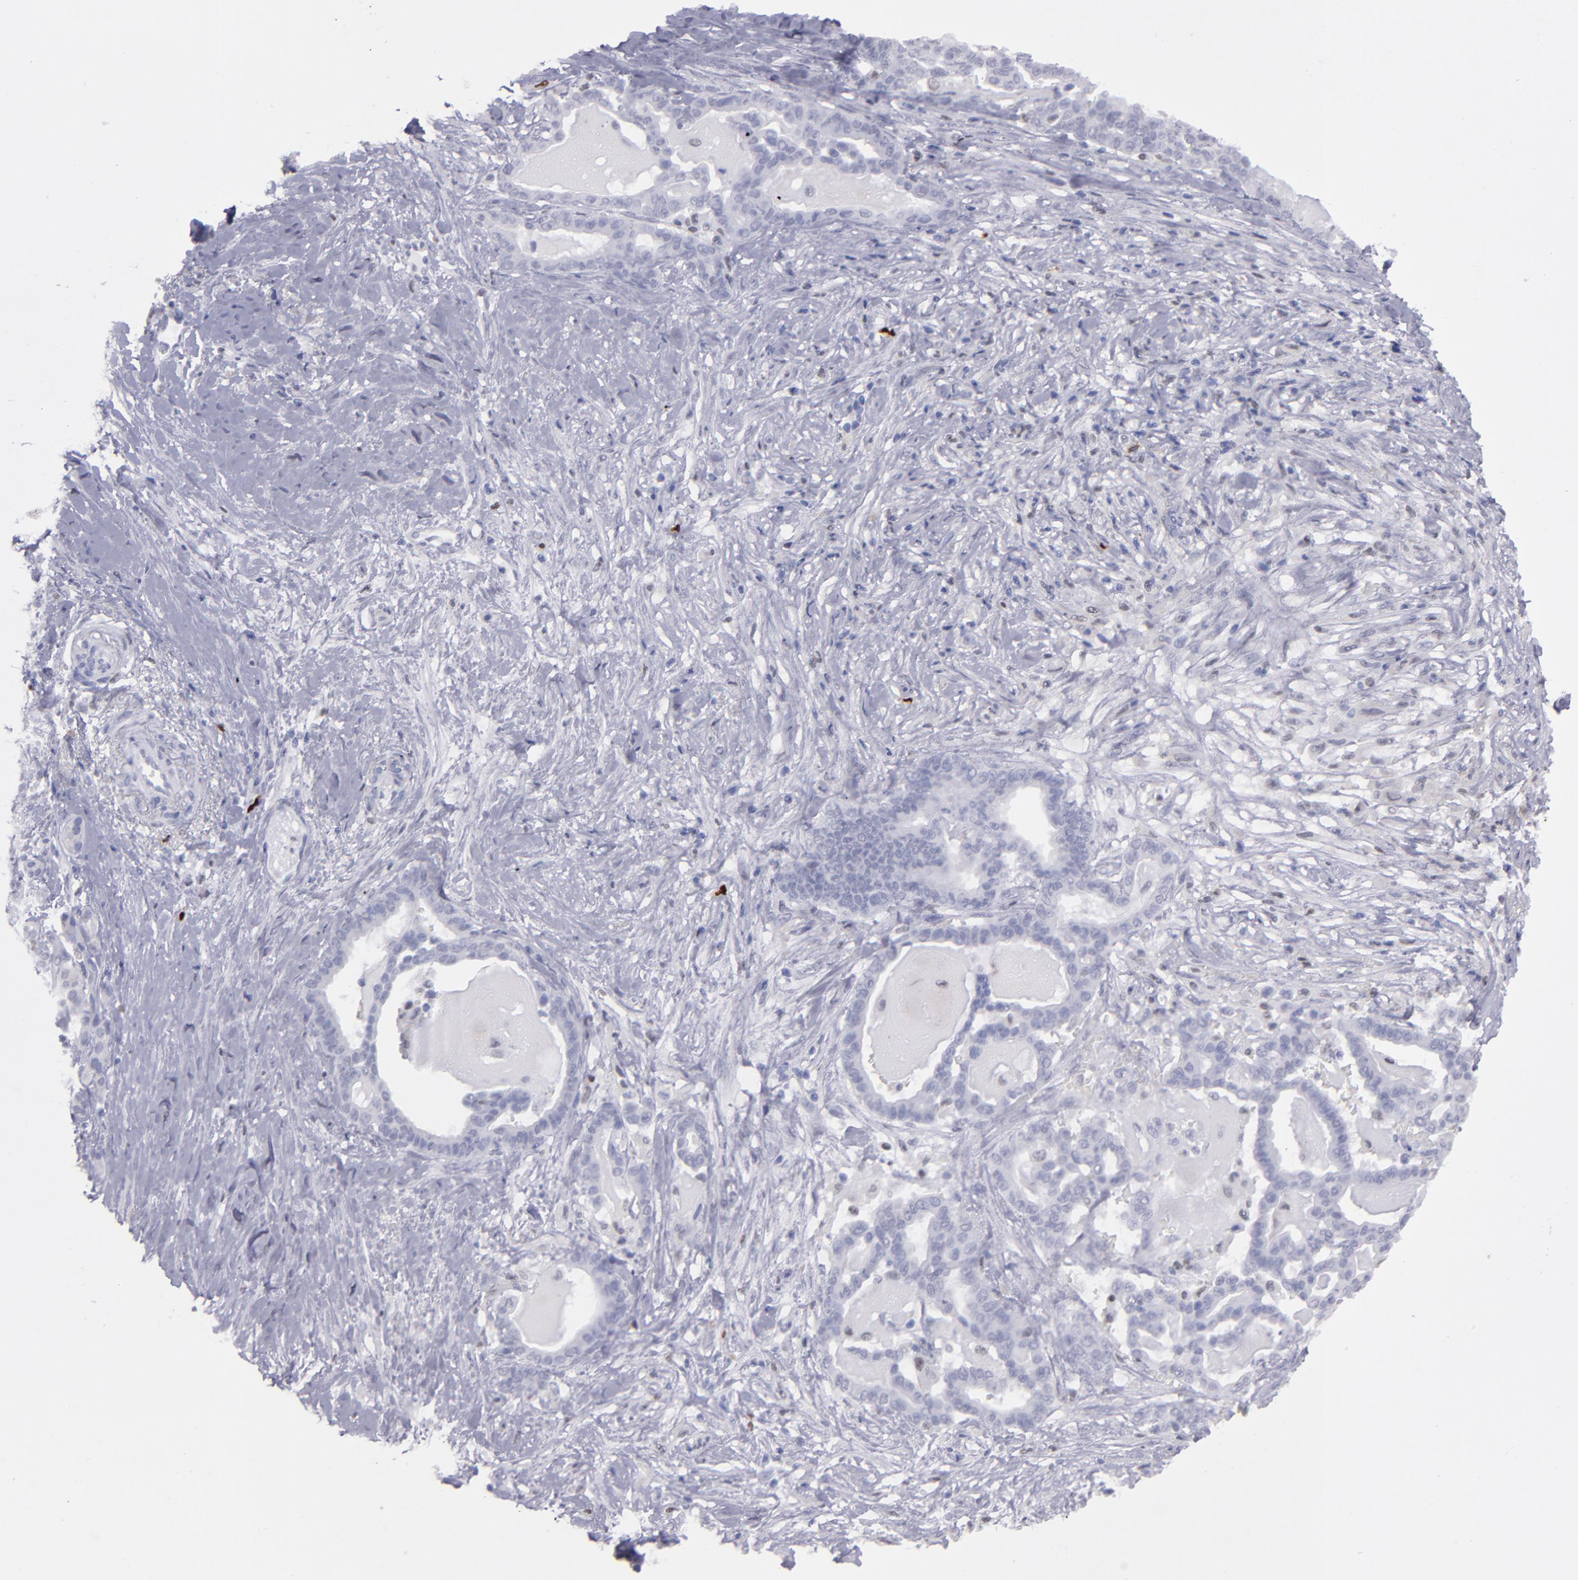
{"staining": {"intensity": "weak", "quantity": "<25%", "location": "nuclear"}, "tissue": "pancreatic cancer", "cell_type": "Tumor cells", "image_type": "cancer", "snomed": [{"axis": "morphology", "description": "Adenocarcinoma, NOS"}, {"axis": "topography", "description": "Pancreas"}], "caption": "Immunohistochemistry (IHC) image of pancreatic adenocarcinoma stained for a protein (brown), which reveals no staining in tumor cells.", "gene": "IRF8", "patient": {"sex": "male", "age": 63}}